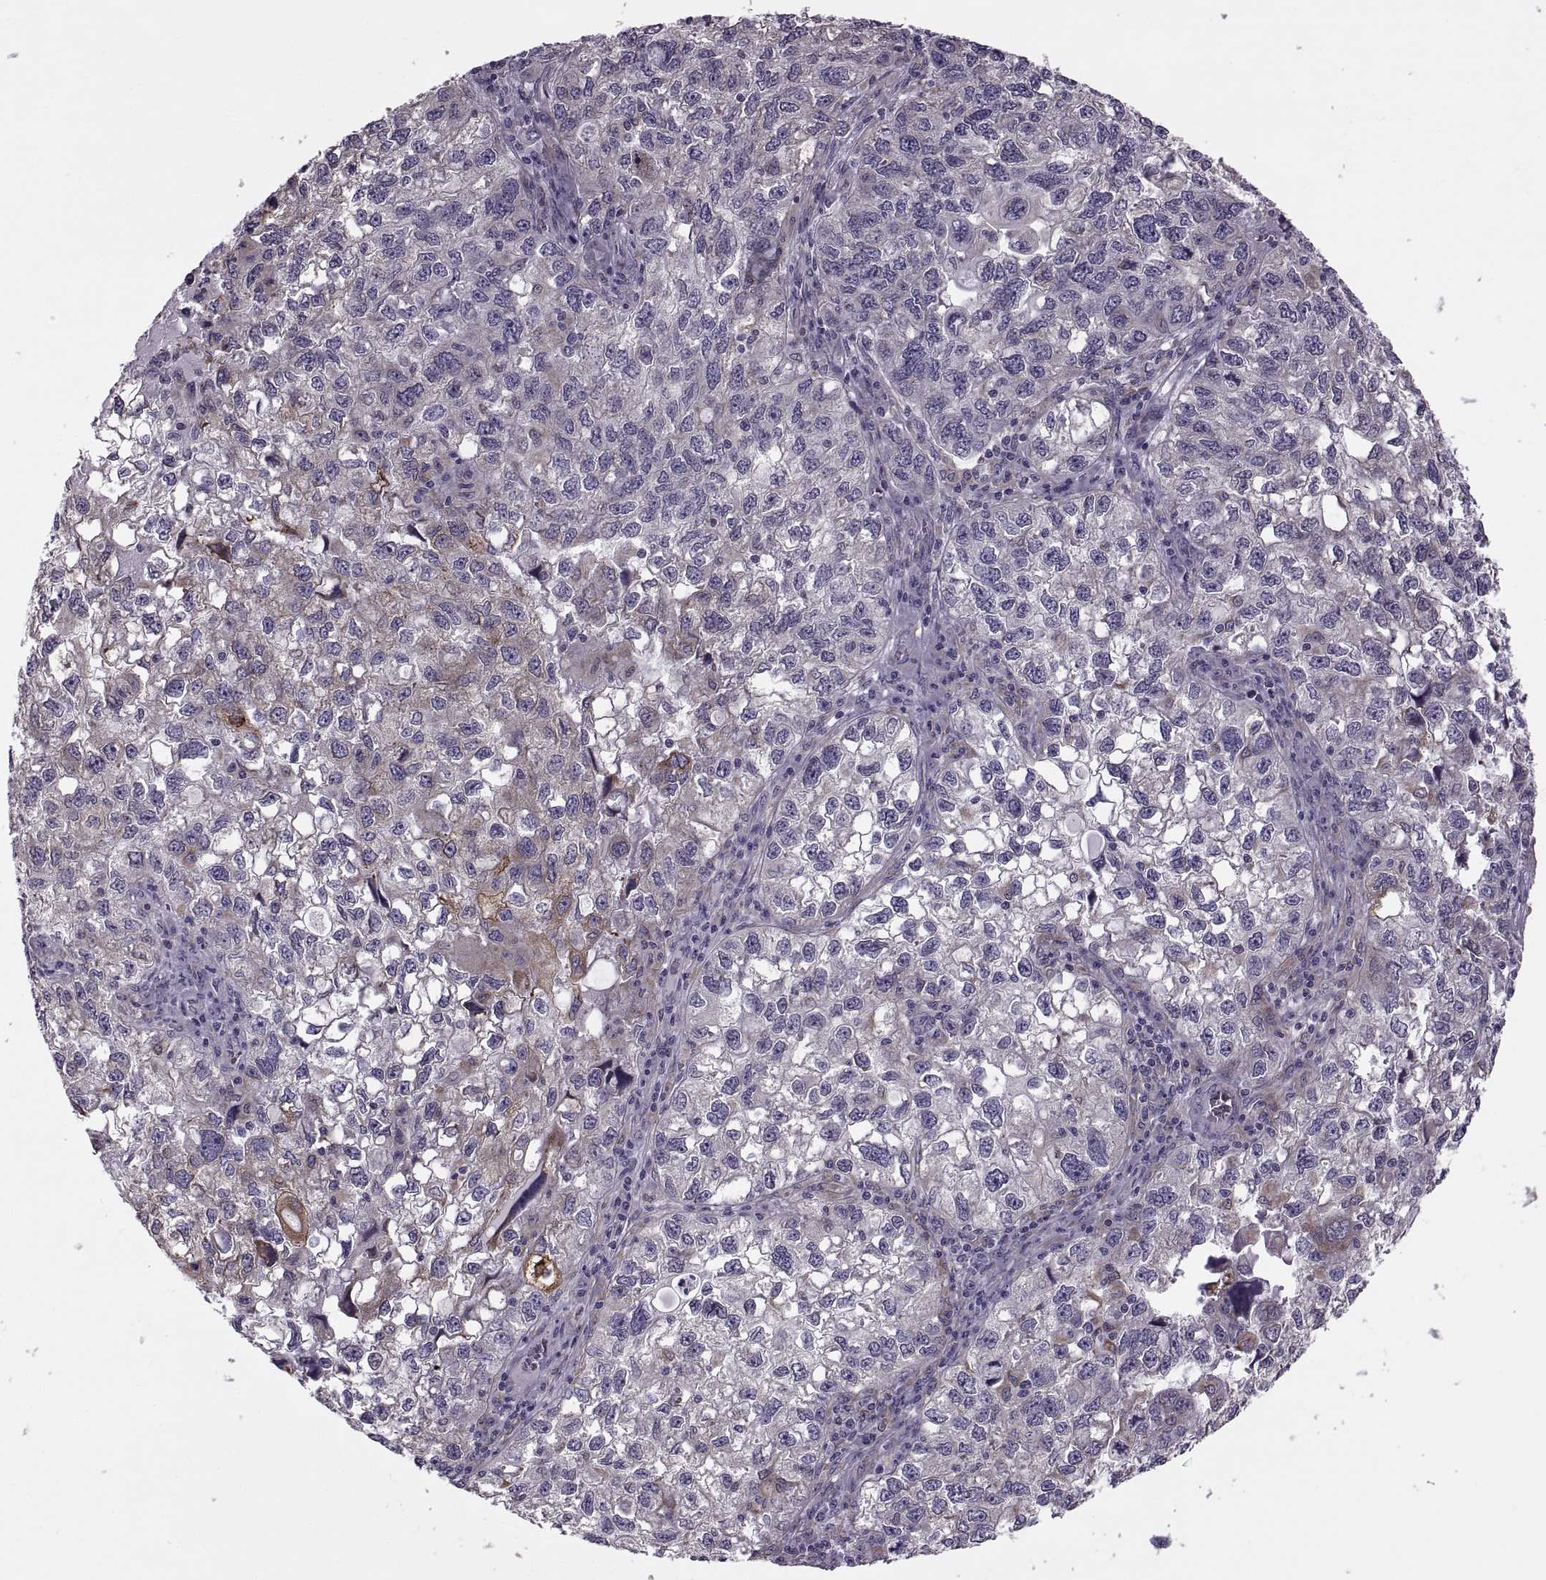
{"staining": {"intensity": "moderate", "quantity": "<25%", "location": "cytoplasmic/membranous"}, "tissue": "cervical cancer", "cell_type": "Tumor cells", "image_type": "cancer", "snomed": [{"axis": "morphology", "description": "Squamous cell carcinoma, NOS"}, {"axis": "topography", "description": "Cervix"}], "caption": "Squamous cell carcinoma (cervical) stained with a protein marker demonstrates moderate staining in tumor cells.", "gene": "LETM2", "patient": {"sex": "female", "age": 55}}